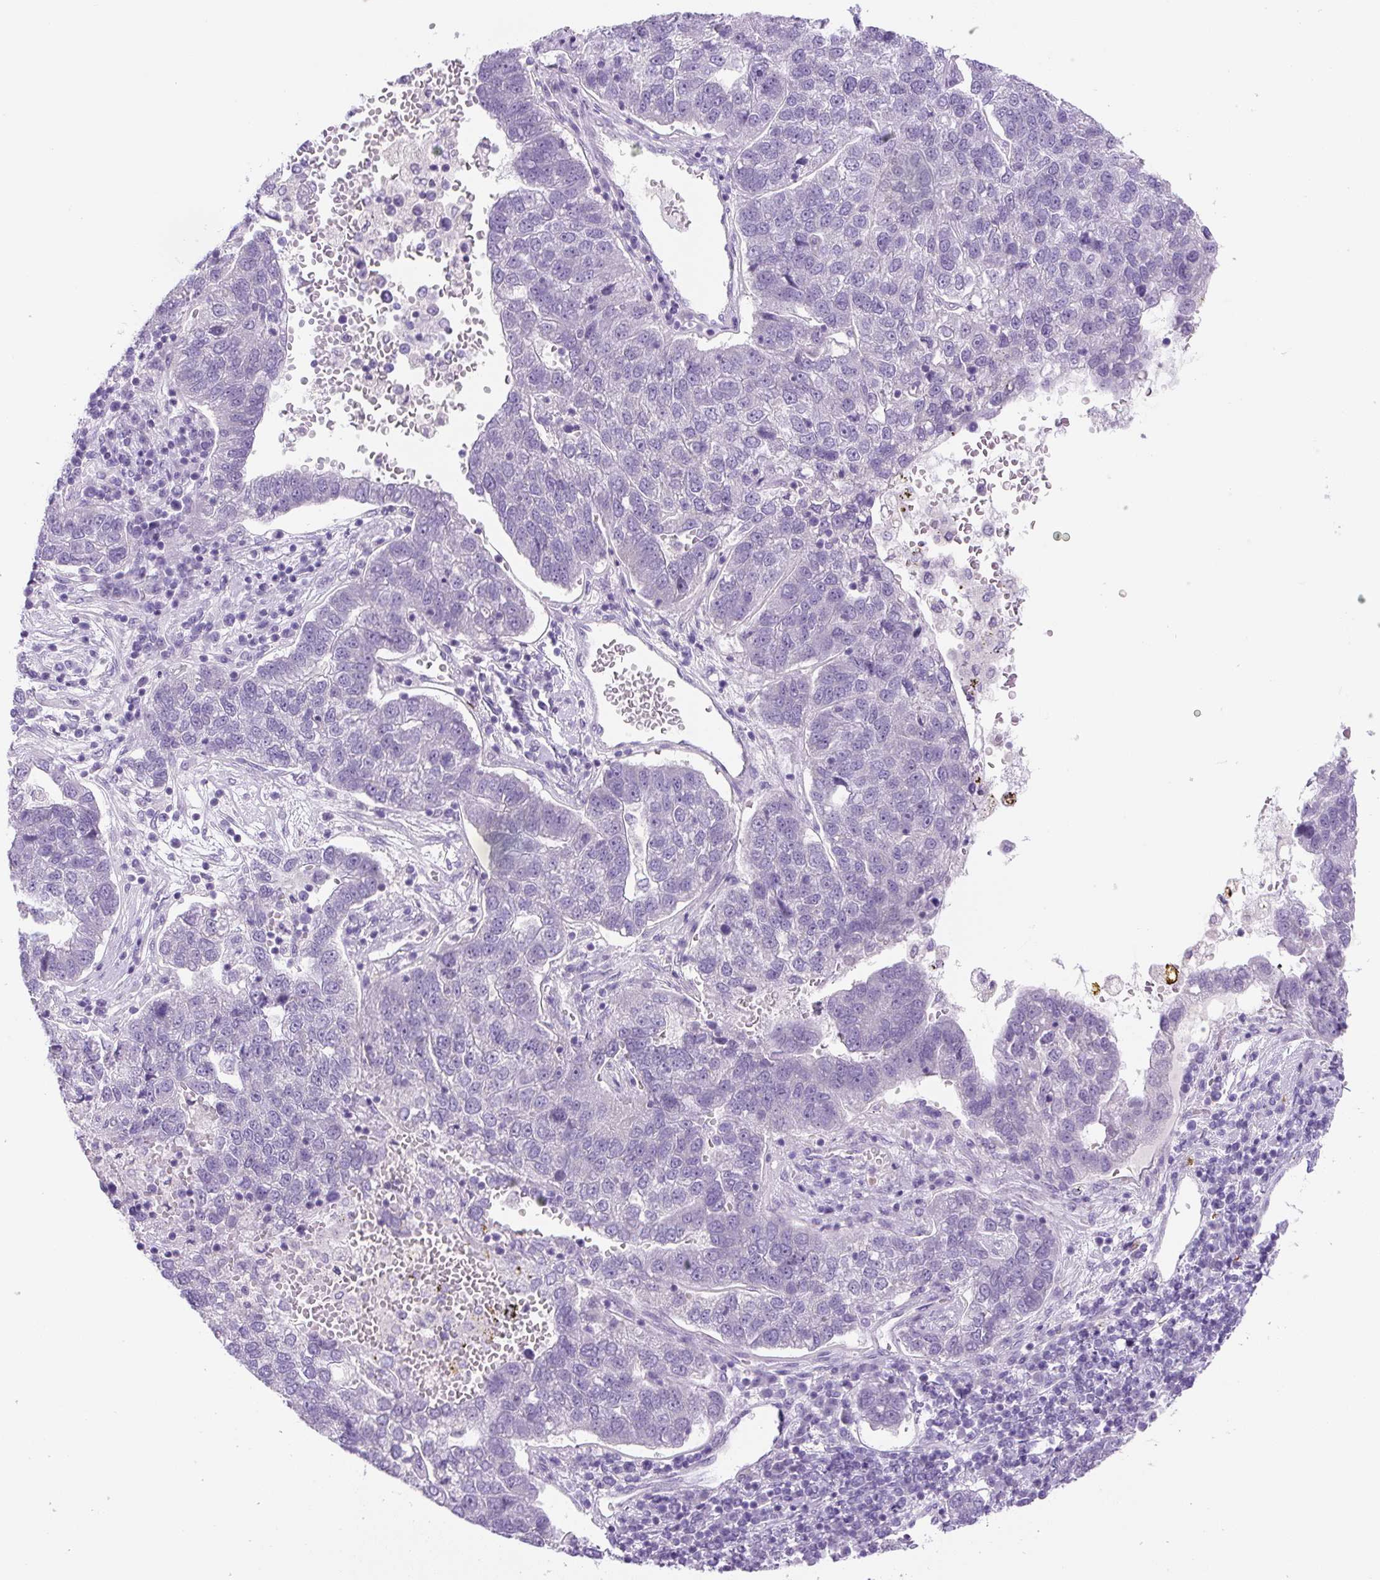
{"staining": {"intensity": "negative", "quantity": "none", "location": "none"}, "tissue": "pancreatic cancer", "cell_type": "Tumor cells", "image_type": "cancer", "snomed": [{"axis": "morphology", "description": "Adenocarcinoma, NOS"}, {"axis": "topography", "description": "Pancreas"}], "caption": "This is an IHC micrograph of human pancreatic adenocarcinoma. There is no staining in tumor cells.", "gene": "UBL3", "patient": {"sex": "female", "age": 61}}